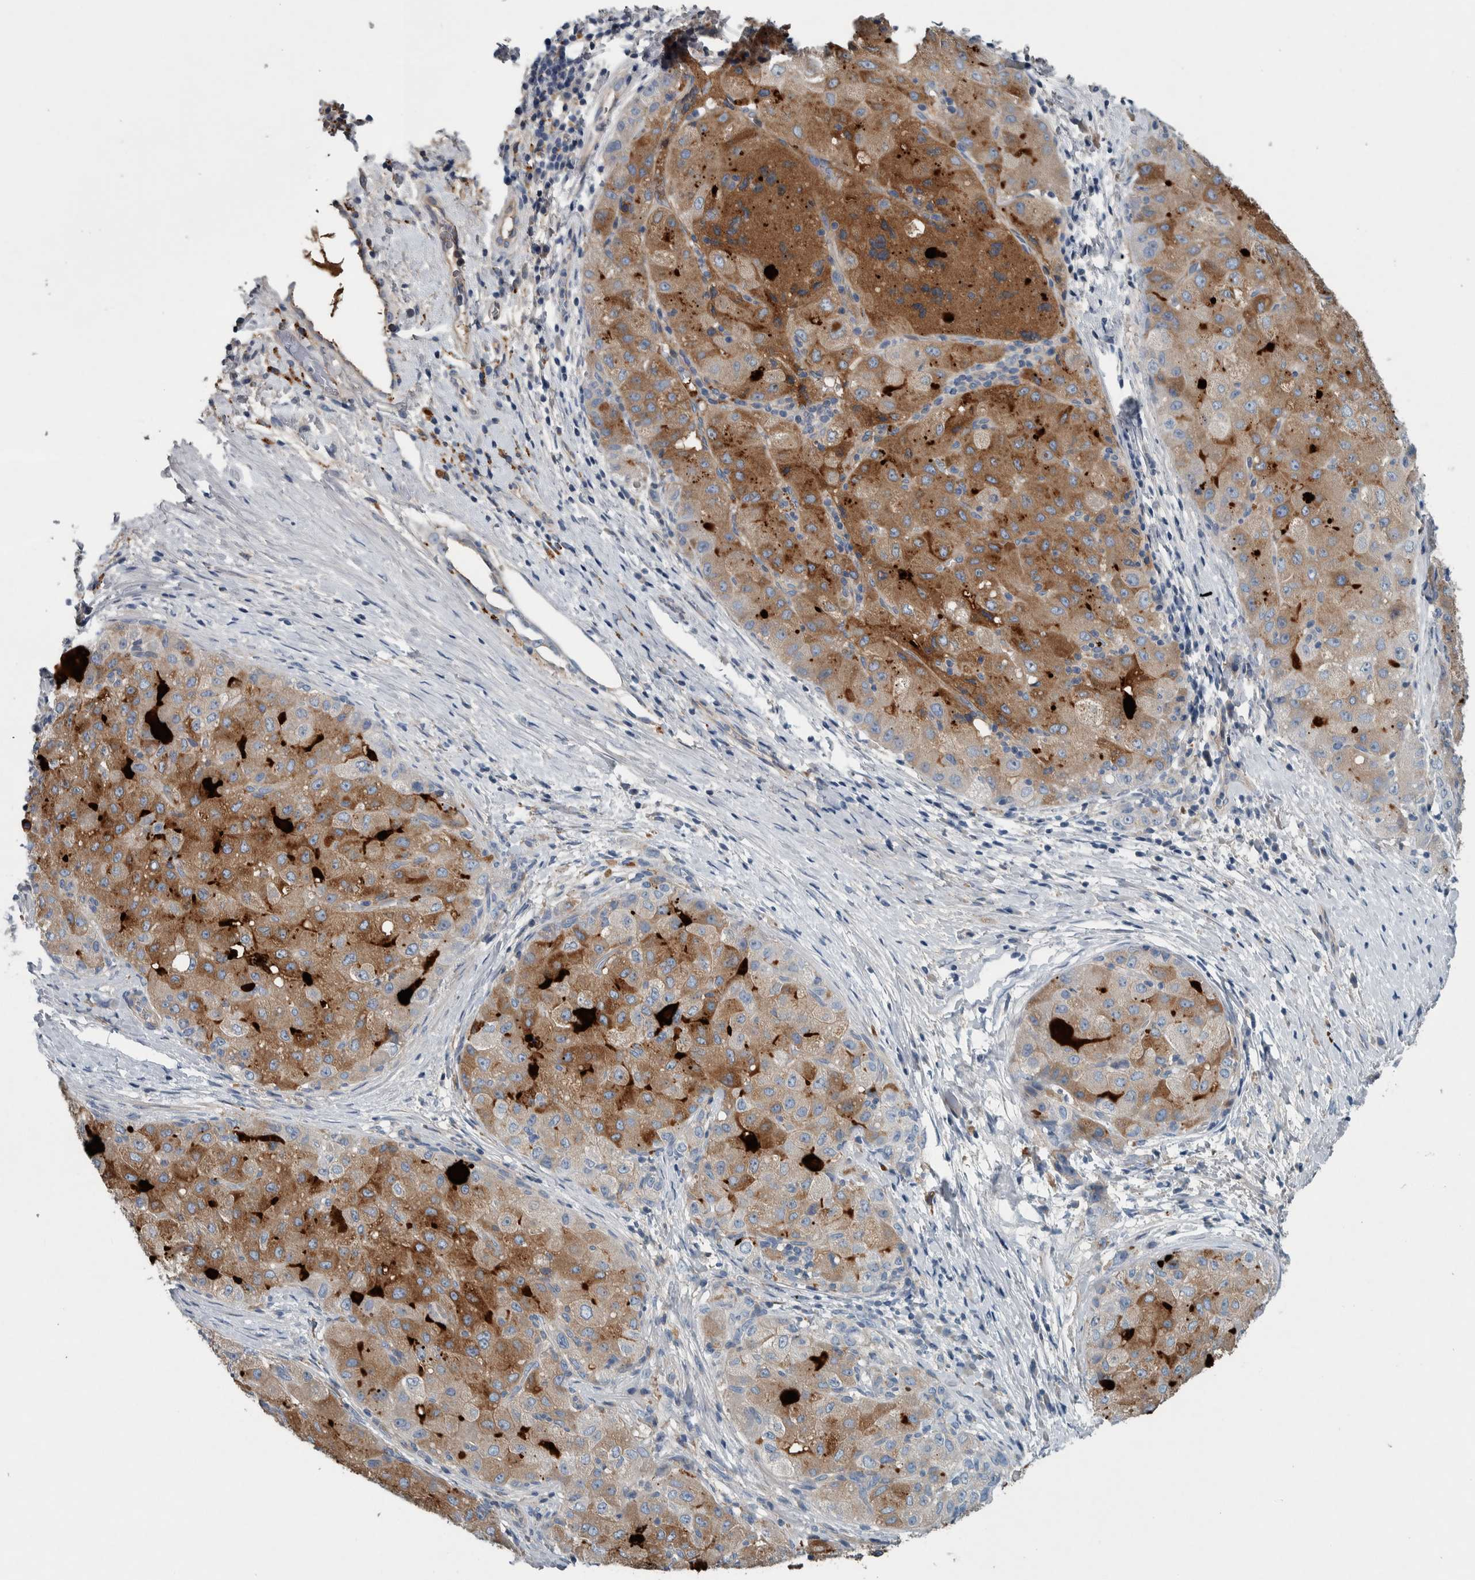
{"staining": {"intensity": "moderate", "quantity": ">75%", "location": "cytoplasmic/membranous"}, "tissue": "liver cancer", "cell_type": "Tumor cells", "image_type": "cancer", "snomed": [{"axis": "morphology", "description": "Carcinoma, Hepatocellular, NOS"}, {"axis": "topography", "description": "Liver"}], "caption": "Brown immunohistochemical staining in human liver cancer (hepatocellular carcinoma) displays moderate cytoplasmic/membranous staining in about >75% of tumor cells.", "gene": "SERPINC1", "patient": {"sex": "male", "age": 80}}